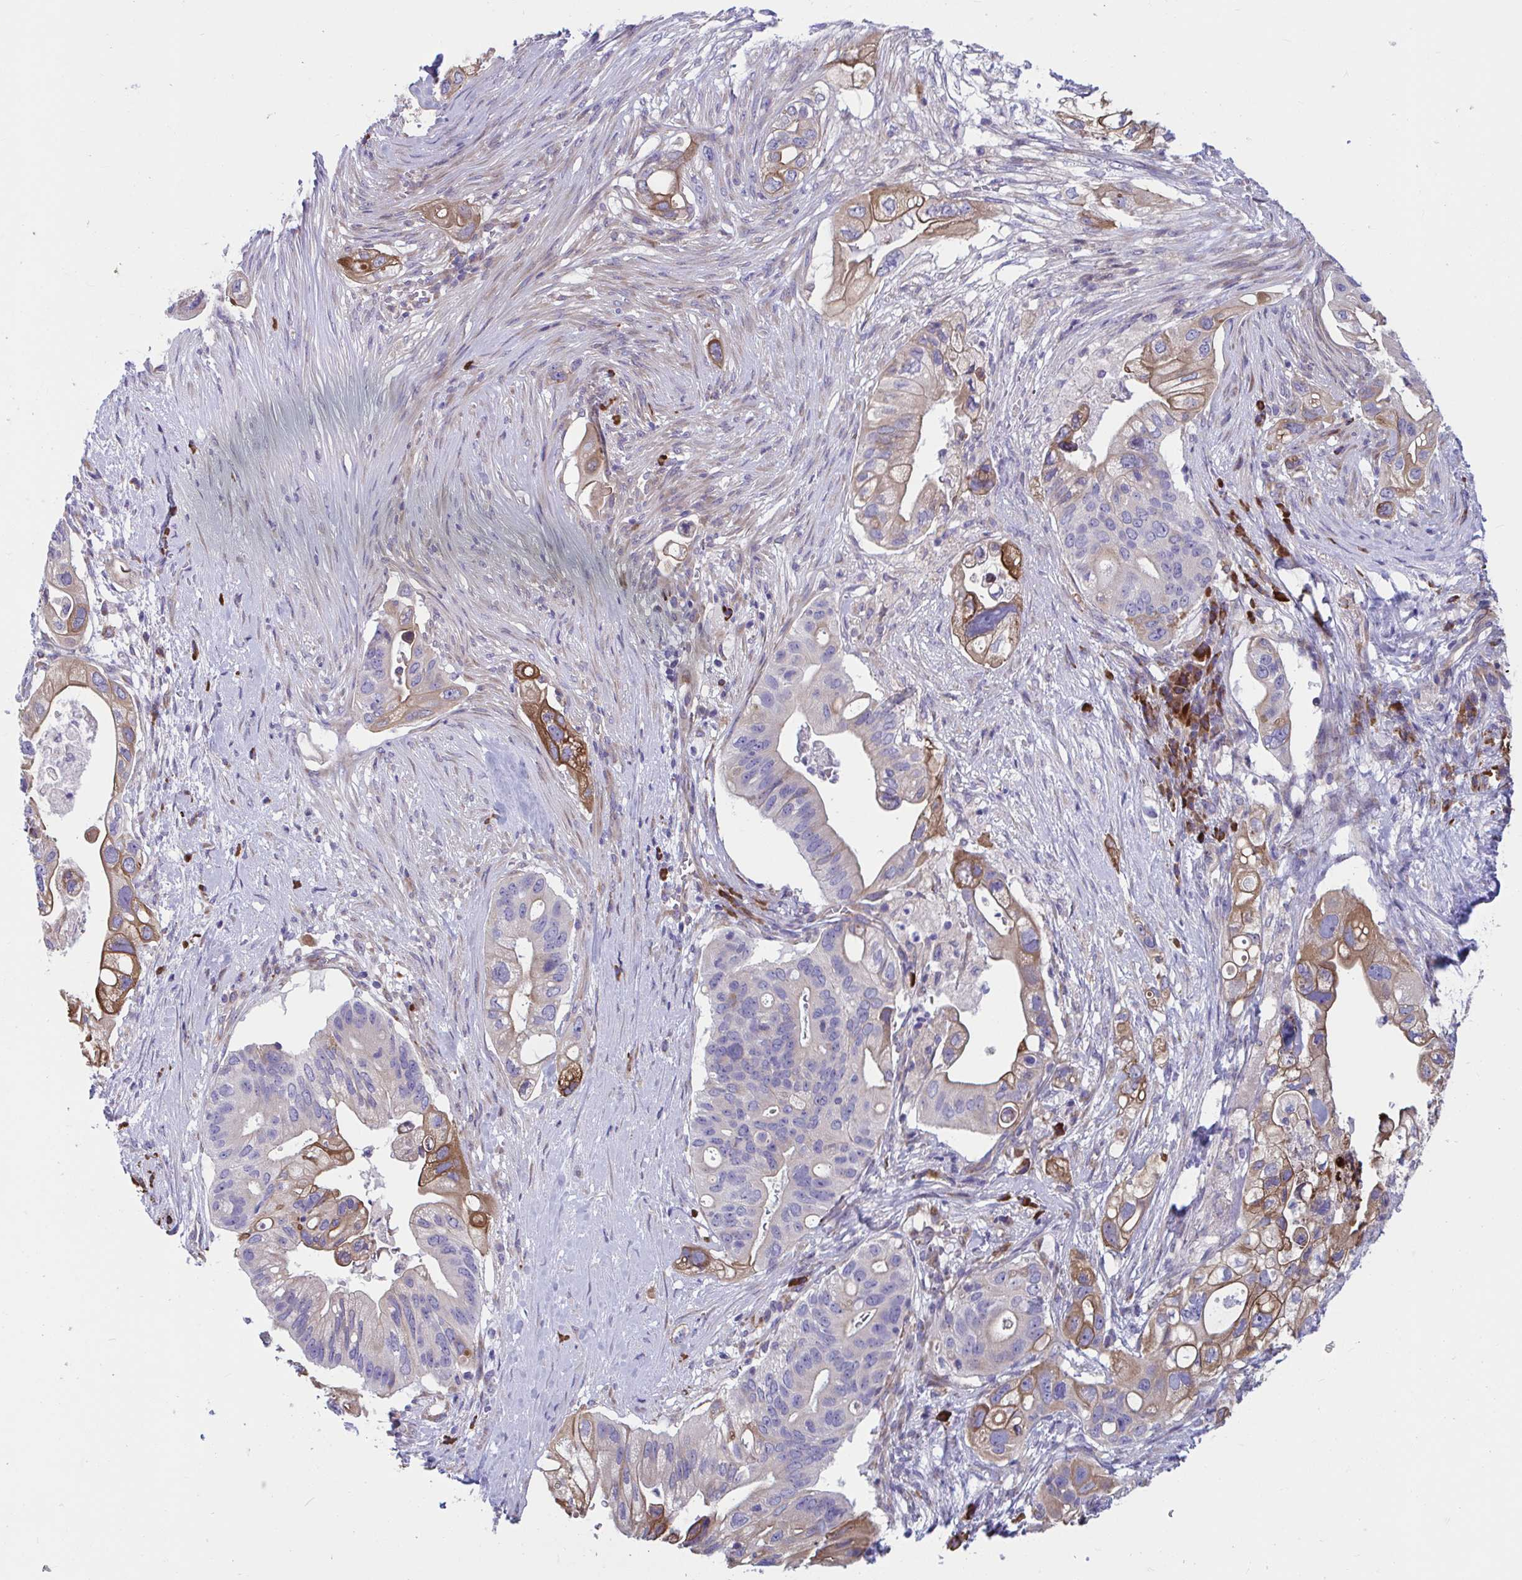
{"staining": {"intensity": "moderate", "quantity": "25%-75%", "location": "cytoplasmic/membranous"}, "tissue": "pancreatic cancer", "cell_type": "Tumor cells", "image_type": "cancer", "snomed": [{"axis": "morphology", "description": "Adenocarcinoma, NOS"}, {"axis": "topography", "description": "Pancreas"}], "caption": "This image demonstrates adenocarcinoma (pancreatic) stained with IHC to label a protein in brown. The cytoplasmic/membranous of tumor cells show moderate positivity for the protein. Nuclei are counter-stained blue.", "gene": "WBP1", "patient": {"sex": "female", "age": 72}}